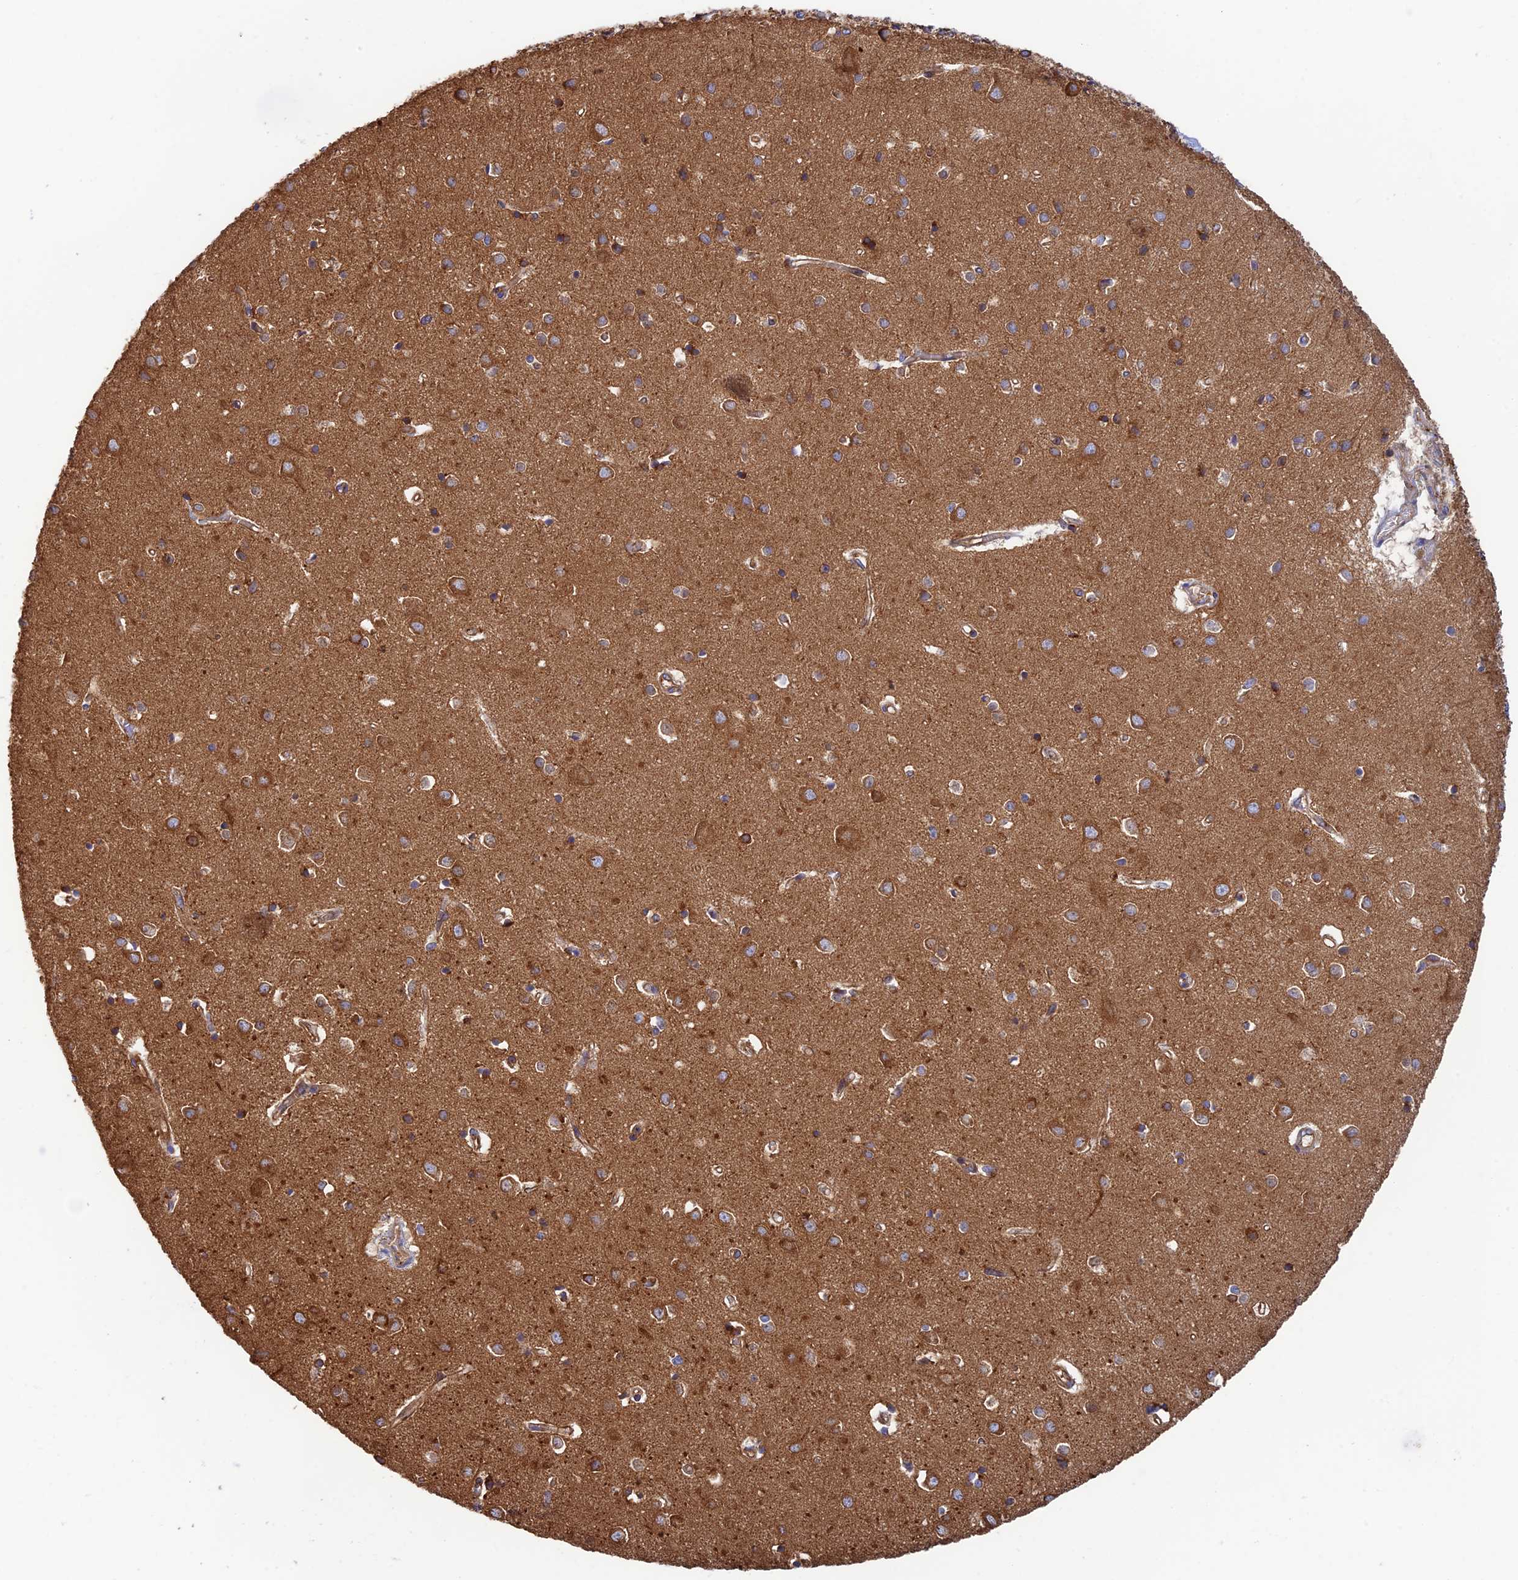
{"staining": {"intensity": "moderate", "quantity": ">75%", "location": "cytoplasmic/membranous"}, "tissue": "cerebral cortex", "cell_type": "Endothelial cells", "image_type": "normal", "snomed": [{"axis": "morphology", "description": "Normal tissue, NOS"}, {"axis": "topography", "description": "Cerebral cortex"}], "caption": "Protein positivity by immunohistochemistry displays moderate cytoplasmic/membranous positivity in approximately >75% of endothelial cells in normal cerebral cortex.", "gene": "DCTN2", "patient": {"sex": "female", "age": 64}}